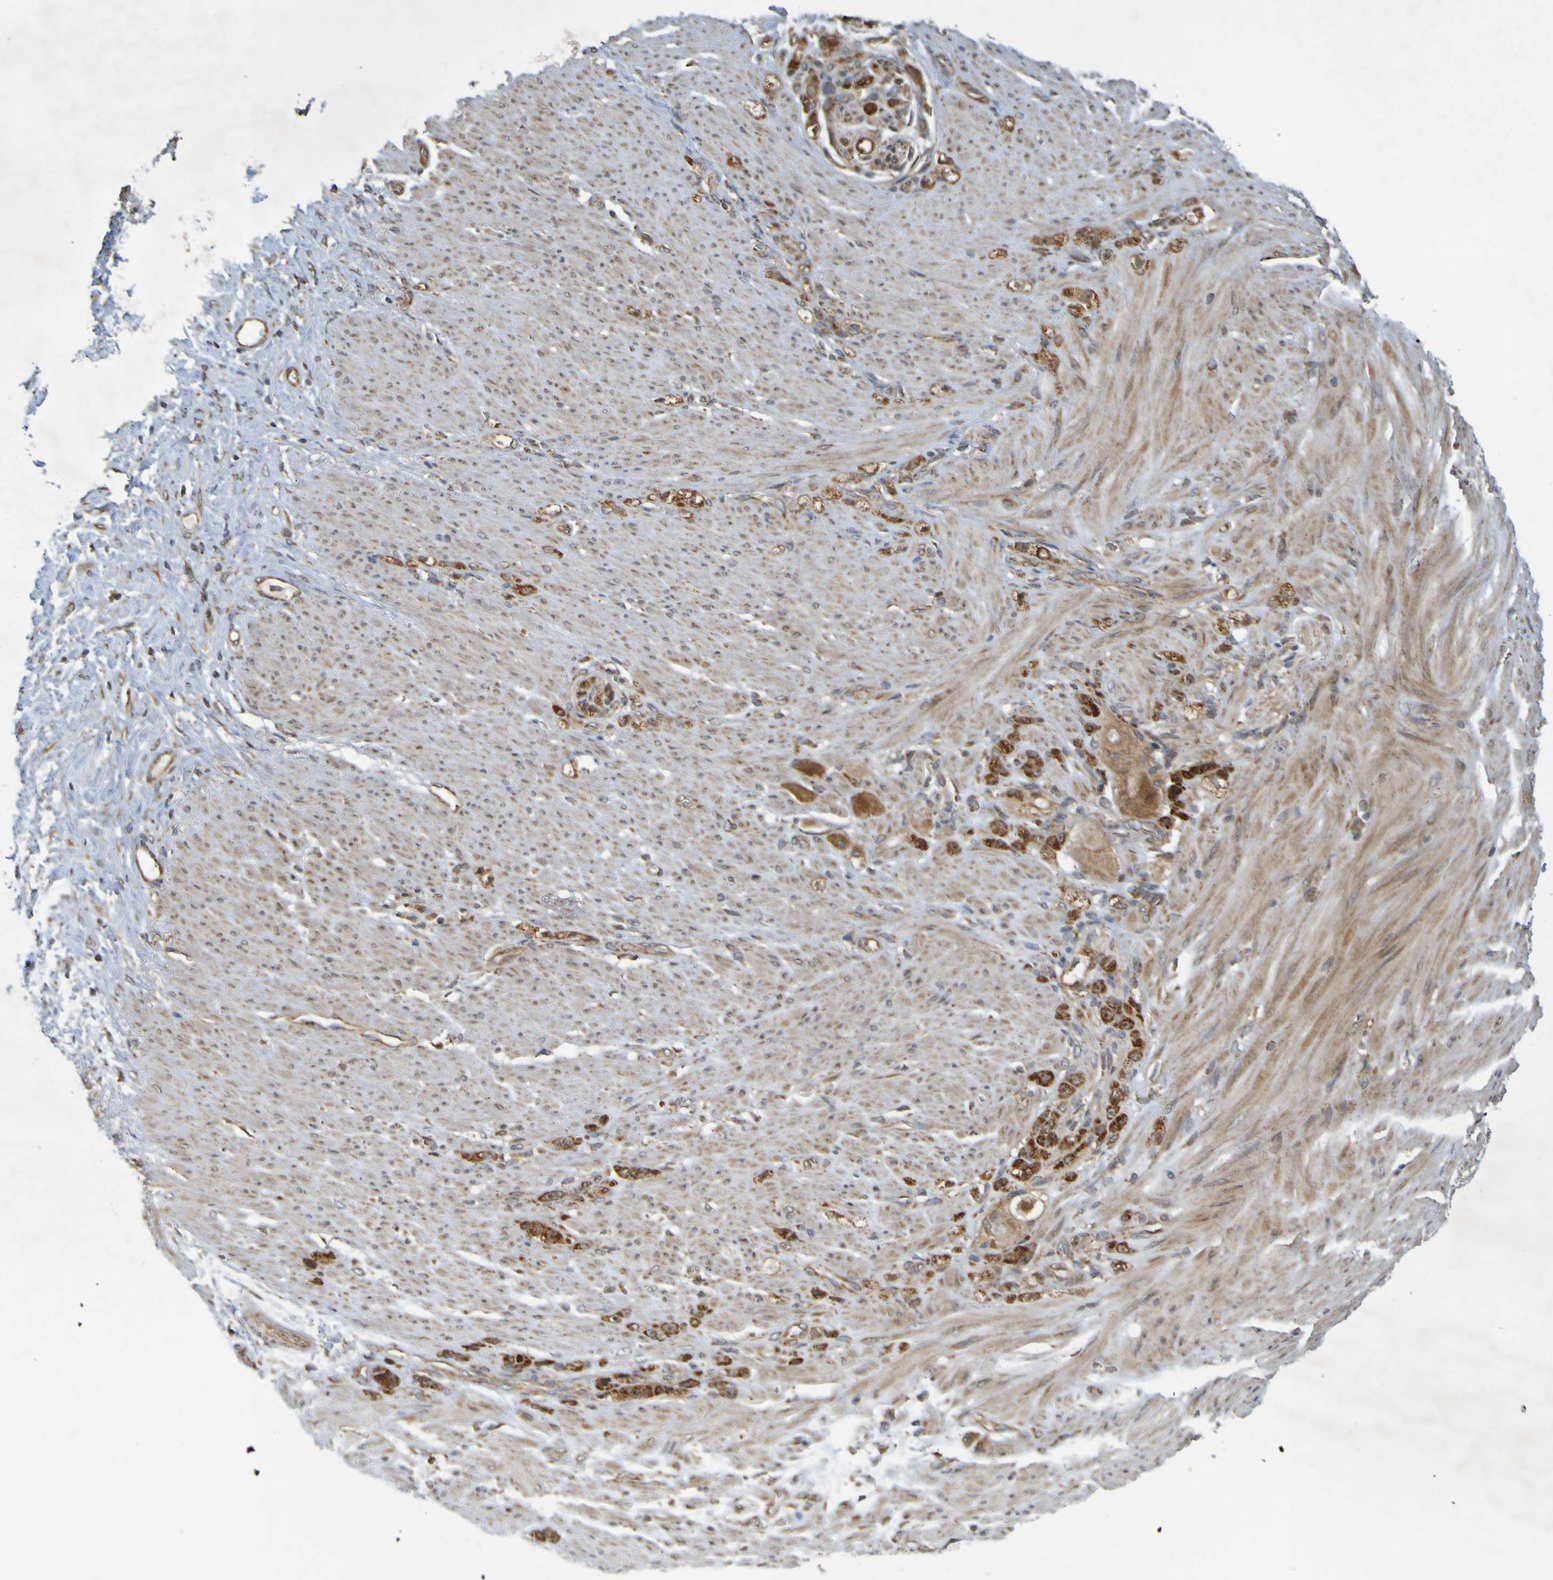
{"staining": {"intensity": "strong", "quantity": ">75%", "location": "cytoplasmic/membranous"}, "tissue": "stomach cancer", "cell_type": "Tumor cells", "image_type": "cancer", "snomed": [{"axis": "morphology", "description": "Adenocarcinoma, NOS"}, {"axis": "topography", "description": "Stomach"}], "caption": "Adenocarcinoma (stomach) was stained to show a protein in brown. There is high levels of strong cytoplasmic/membranous staining in about >75% of tumor cells. The staining was performed using DAB, with brown indicating positive protein expression. Nuclei are stained blue with hematoxylin.", "gene": "TMBIM1", "patient": {"sex": "male", "age": 82}}